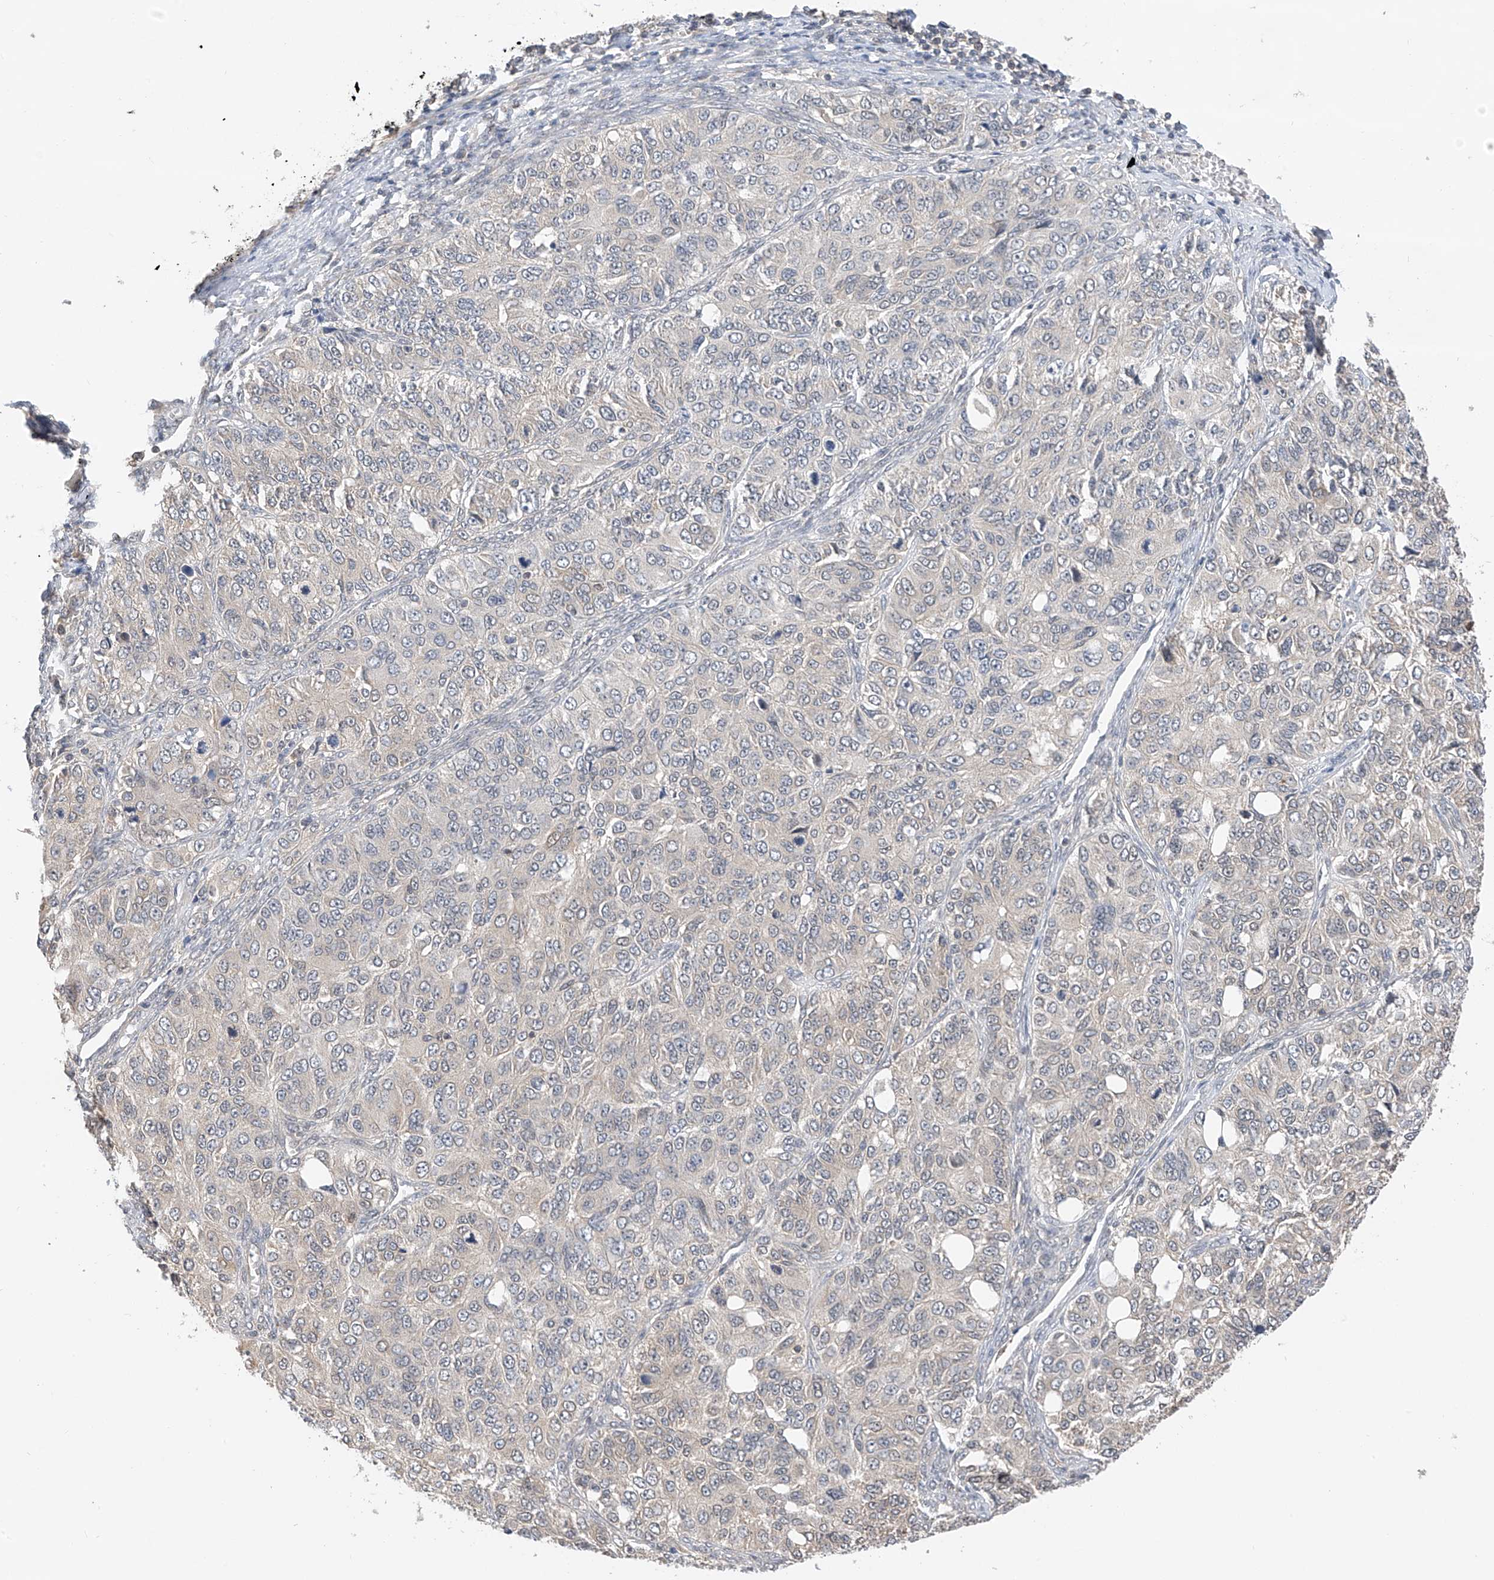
{"staining": {"intensity": "weak", "quantity": "<25%", "location": "cytoplasmic/membranous"}, "tissue": "ovarian cancer", "cell_type": "Tumor cells", "image_type": "cancer", "snomed": [{"axis": "morphology", "description": "Carcinoma, endometroid"}, {"axis": "topography", "description": "Ovary"}], "caption": "Immunohistochemistry histopathology image of neoplastic tissue: human ovarian endometroid carcinoma stained with DAB demonstrates no significant protein expression in tumor cells.", "gene": "PPA2", "patient": {"sex": "female", "age": 51}}